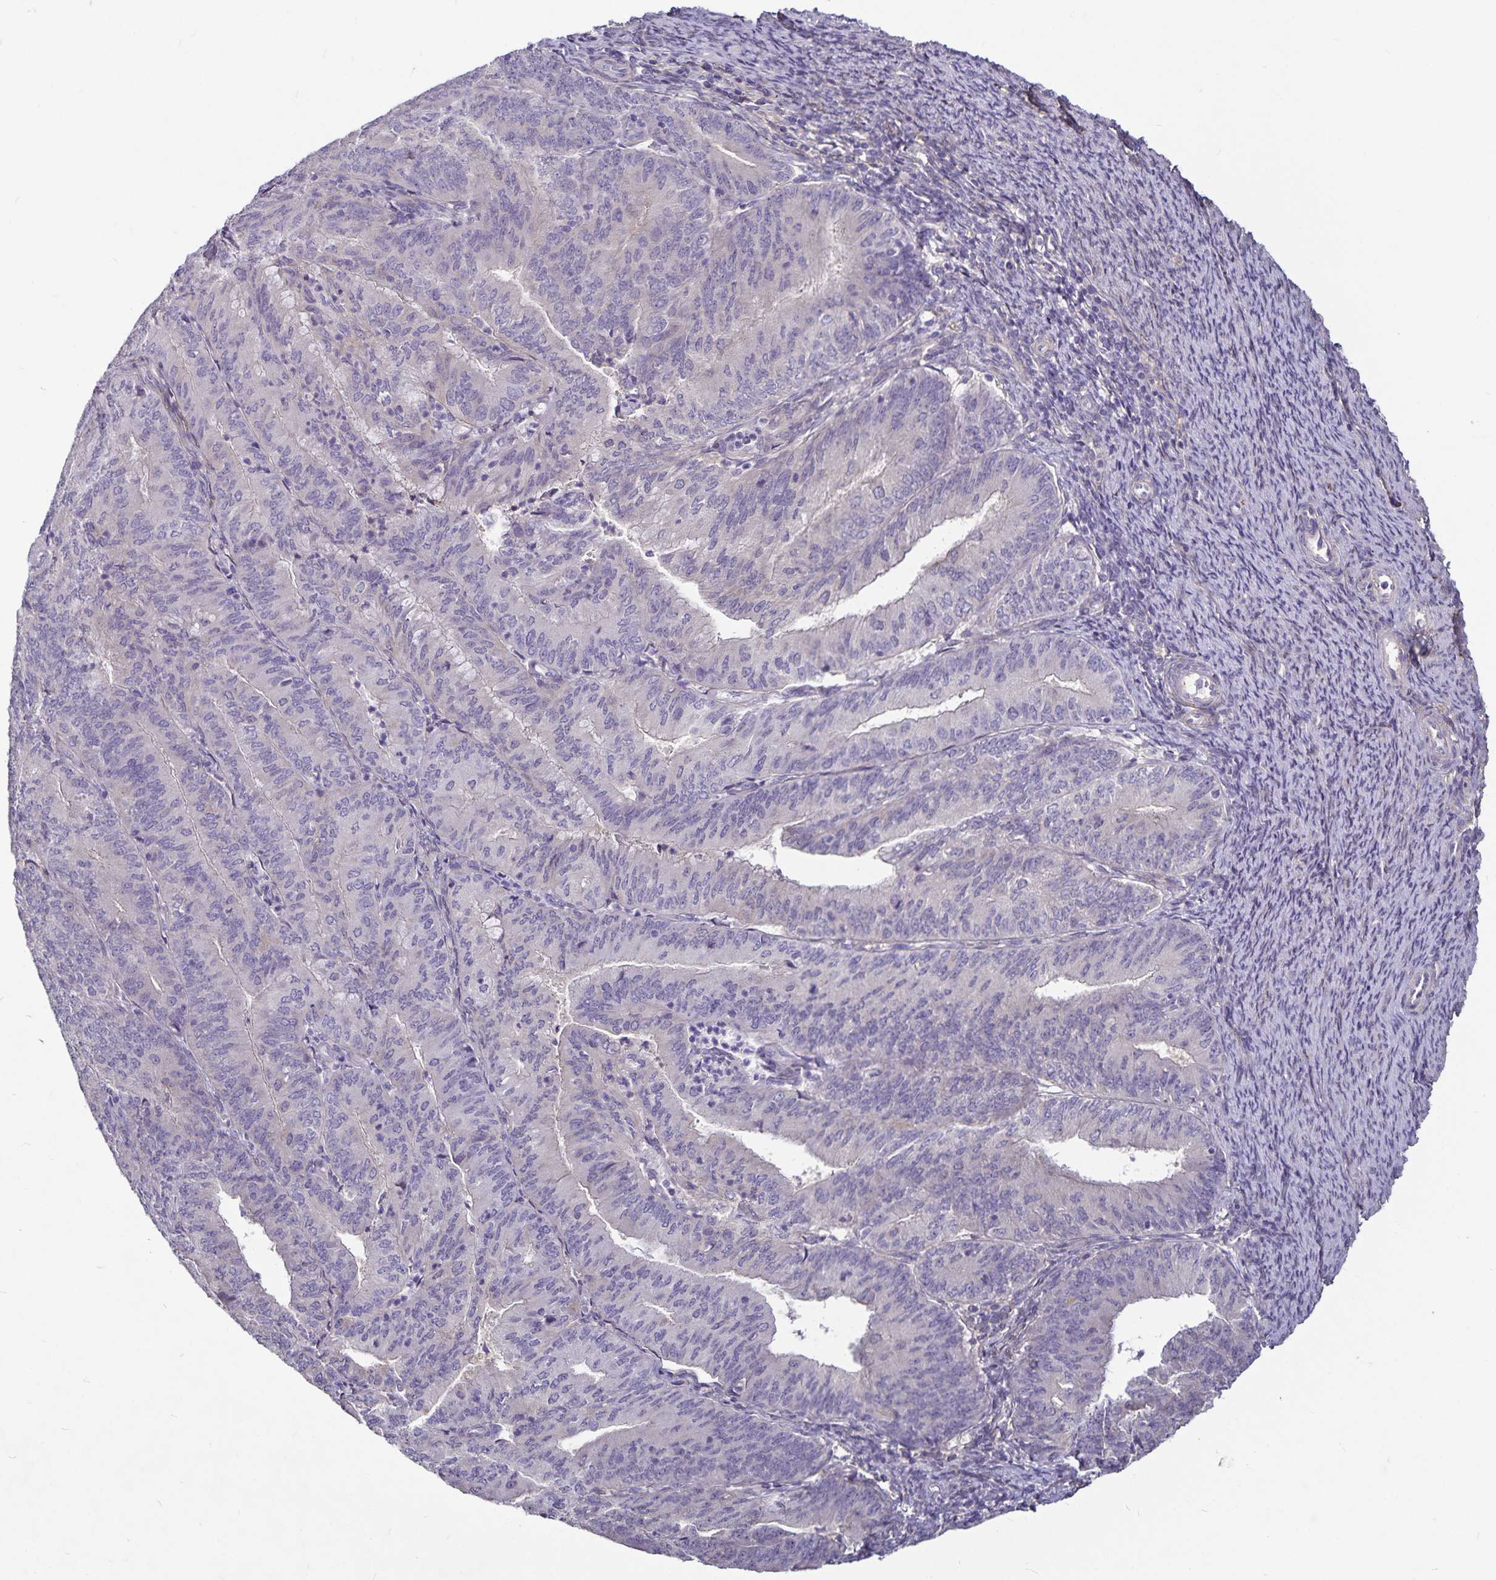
{"staining": {"intensity": "negative", "quantity": "none", "location": "none"}, "tissue": "endometrial cancer", "cell_type": "Tumor cells", "image_type": "cancer", "snomed": [{"axis": "morphology", "description": "Adenocarcinoma, NOS"}, {"axis": "topography", "description": "Endometrium"}], "caption": "IHC histopathology image of endometrial cancer stained for a protein (brown), which shows no positivity in tumor cells. (DAB immunohistochemistry (IHC) visualized using brightfield microscopy, high magnification).", "gene": "GNG12", "patient": {"sex": "female", "age": 57}}